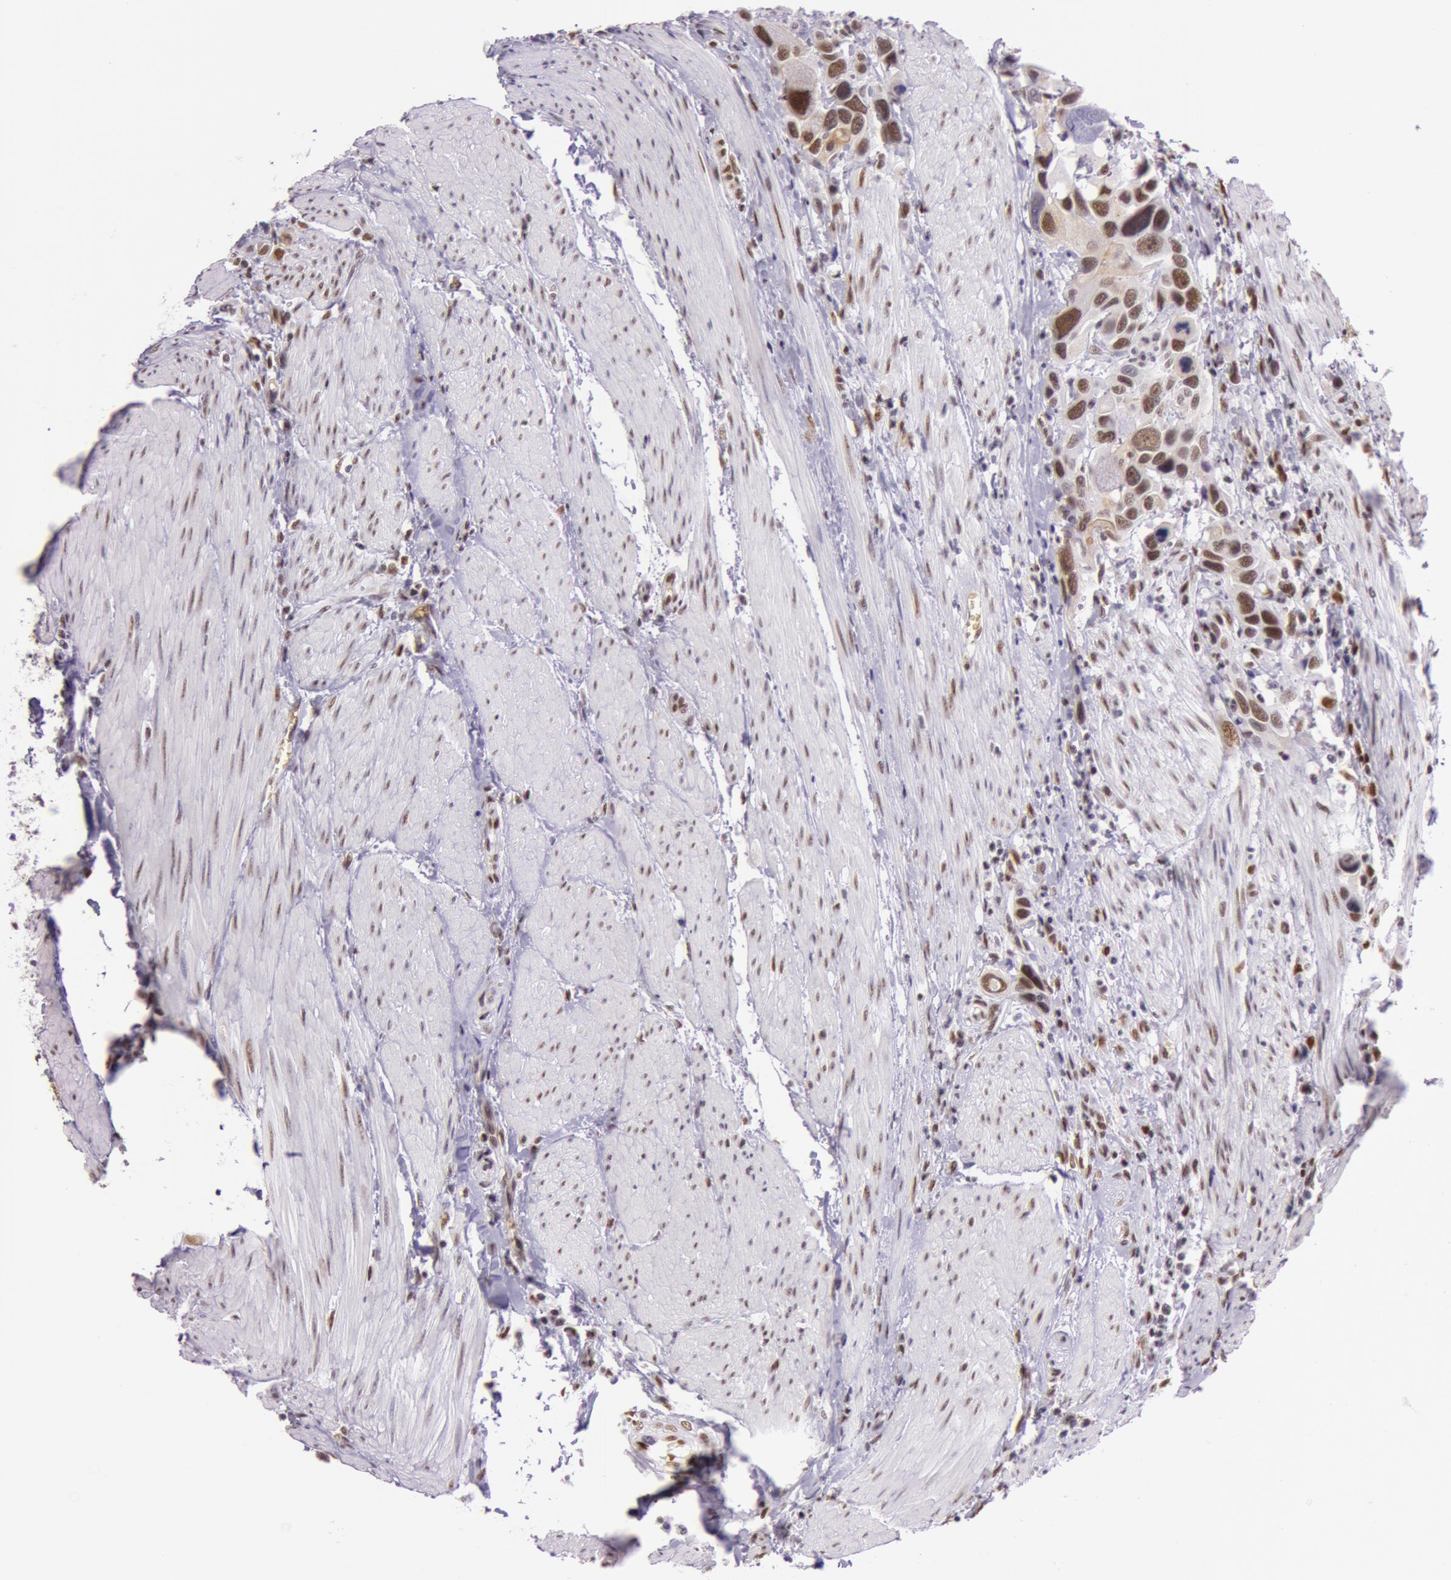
{"staining": {"intensity": "strong", "quantity": ">75%", "location": "nuclear"}, "tissue": "urothelial cancer", "cell_type": "Tumor cells", "image_type": "cancer", "snomed": [{"axis": "morphology", "description": "Urothelial carcinoma, High grade"}, {"axis": "topography", "description": "Urinary bladder"}], "caption": "Tumor cells demonstrate high levels of strong nuclear positivity in about >75% of cells in high-grade urothelial carcinoma. Using DAB (3,3'-diaminobenzidine) (brown) and hematoxylin (blue) stains, captured at high magnification using brightfield microscopy.", "gene": "NBN", "patient": {"sex": "male", "age": 66}}